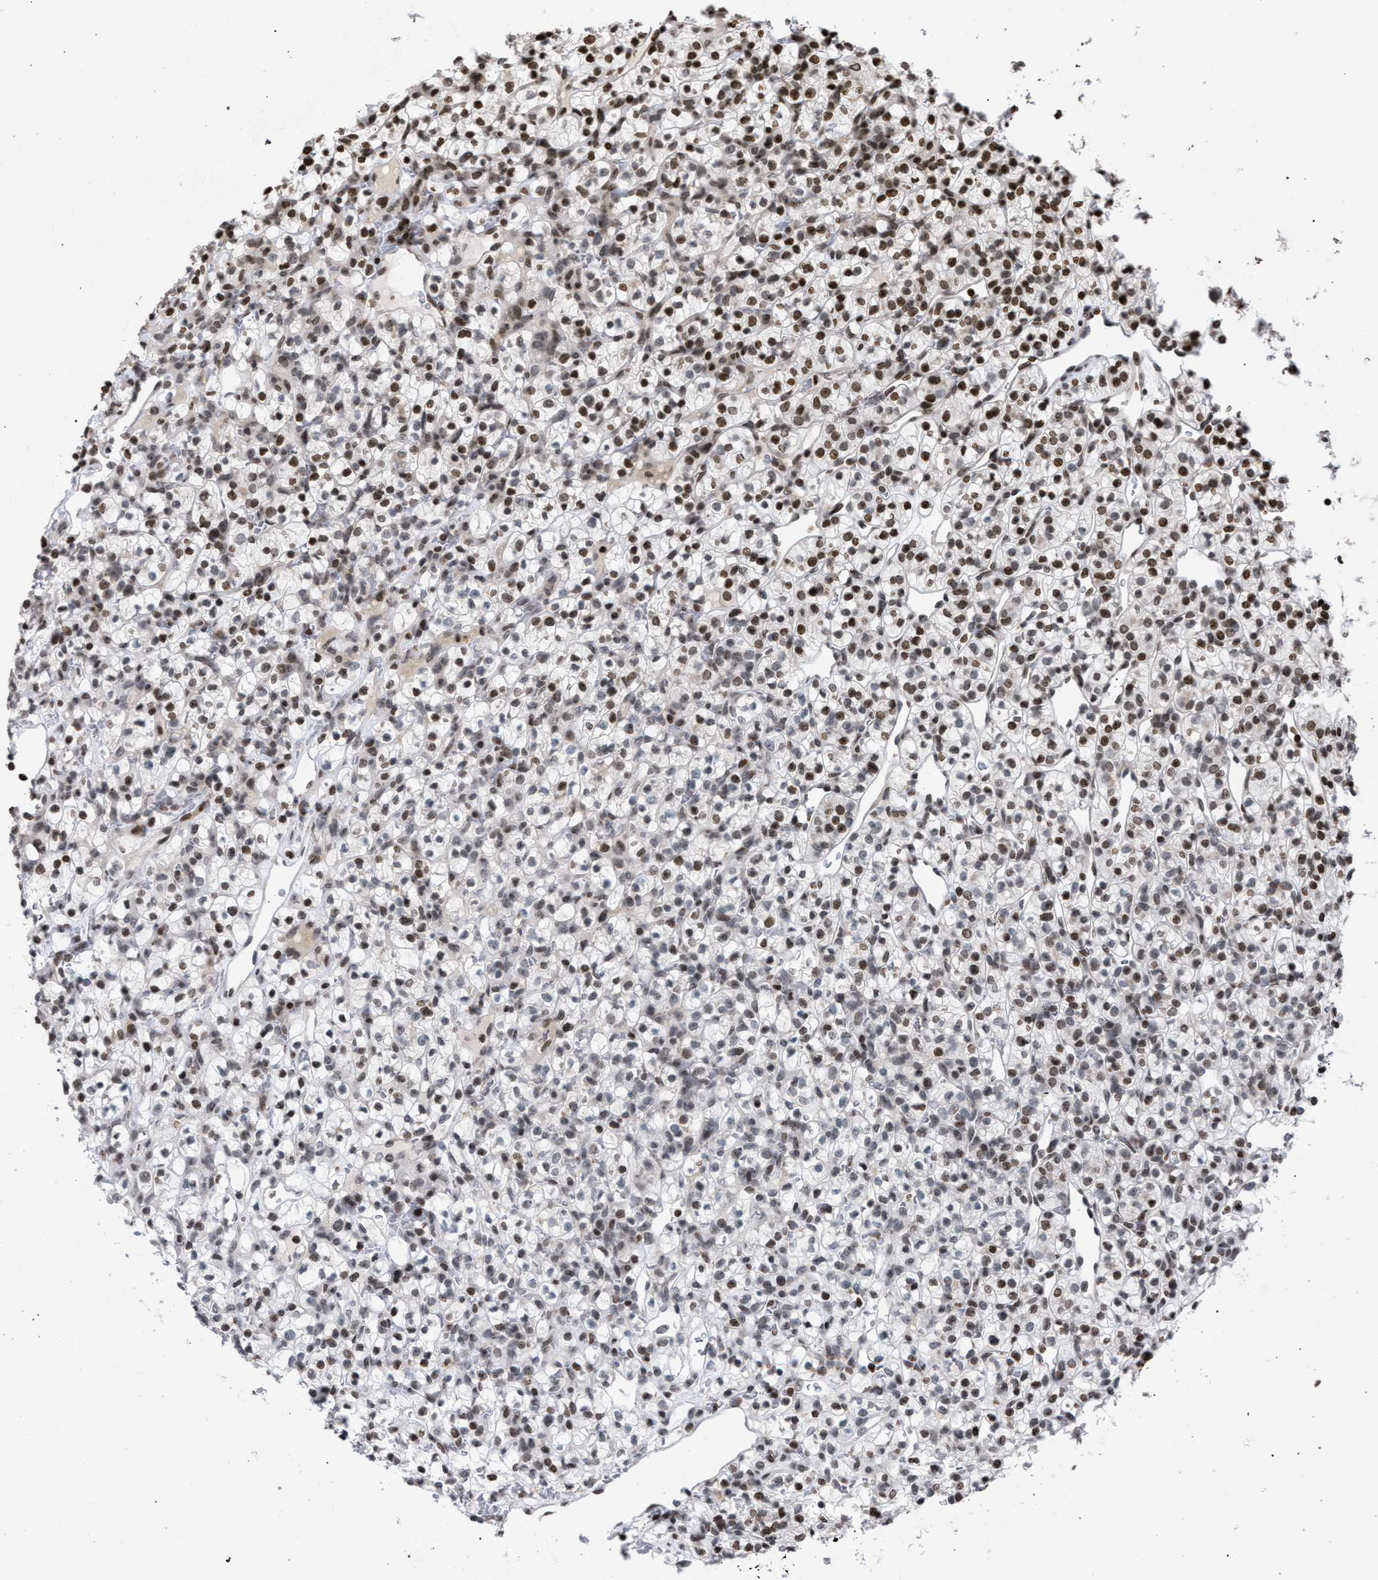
{"staining": {"intensity": "moderate", "quantity": ">75%", "location": "nuclear"}, "tissue": "renal cancer", "cell_type": "Tumor cells", "image_type": "cancer", "snomed": [{"axis": "morphology", "description": "Adenocarcinoma, NOS"}, {"axis": "topography", "description": "Kidney"}], "caption": "A histopathology image of renal cancer (adenocarcinoma) stained for a protein displays moderate nuclear brown staining in tumor cells.", "gene": "FOXD3", "patient": {"sex": "female", "age": 57}}